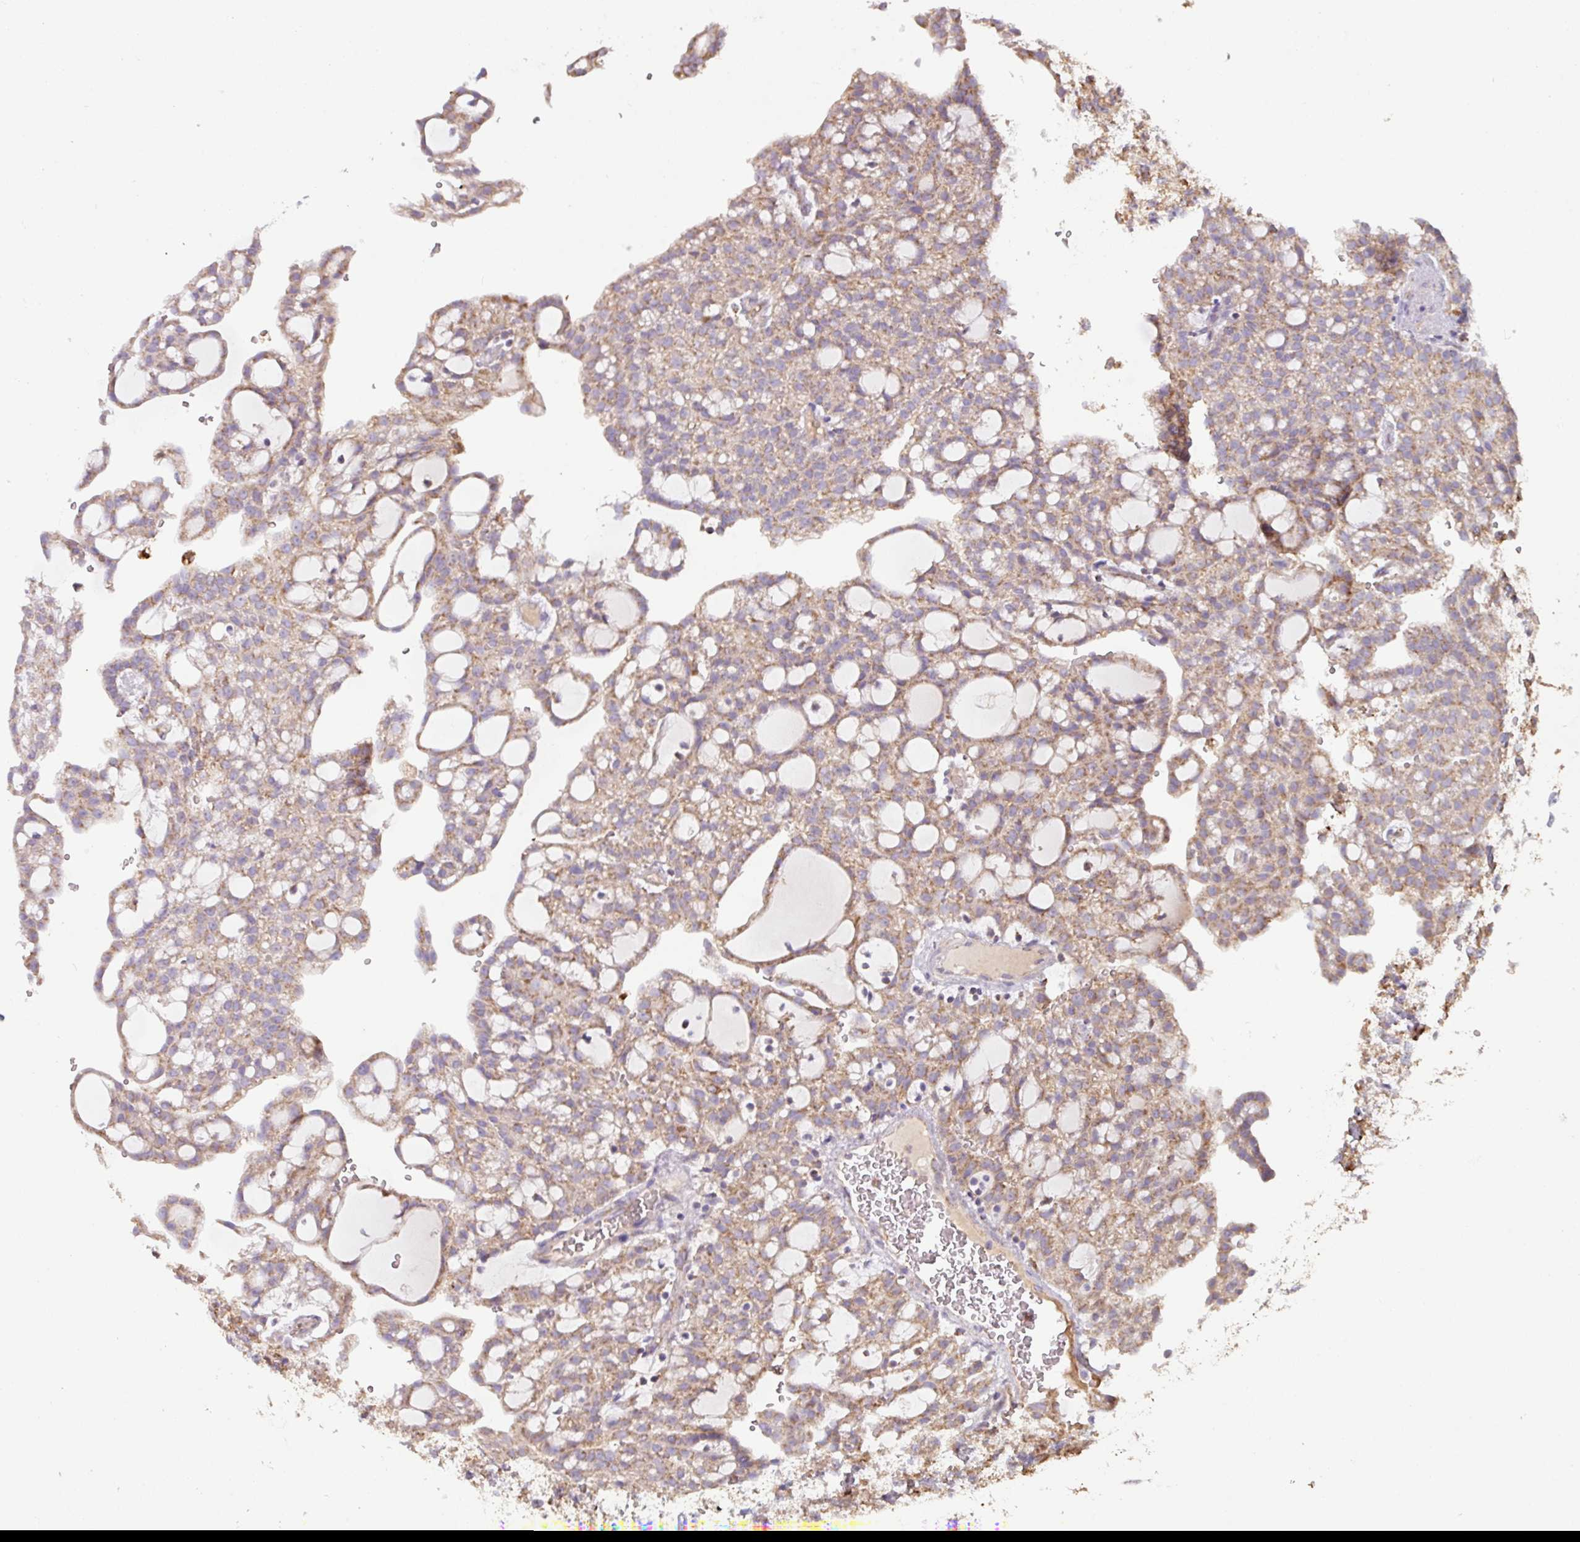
{"staining": {"intensity": "moderate", "quantity": ">75%", "location": "cytoplasmic/membranous"}, "tissue": "renal cancer", "cell_type": "Tumor cells", "image_type": "cancer", "snomed": [{"axis": "morphology", "description": "Adenocarcinoma, NOS"}, {"axis": "topography", "description": "Kidney"}], "caption": "Immunohistochemical staining of human renal cancer exhibits medium levels of moderate cytoplasmic/membranous protein positivity in about >75% of tumor cells.", "gene": "SQOR", "patient": {"sex": "male", "age": 63}}